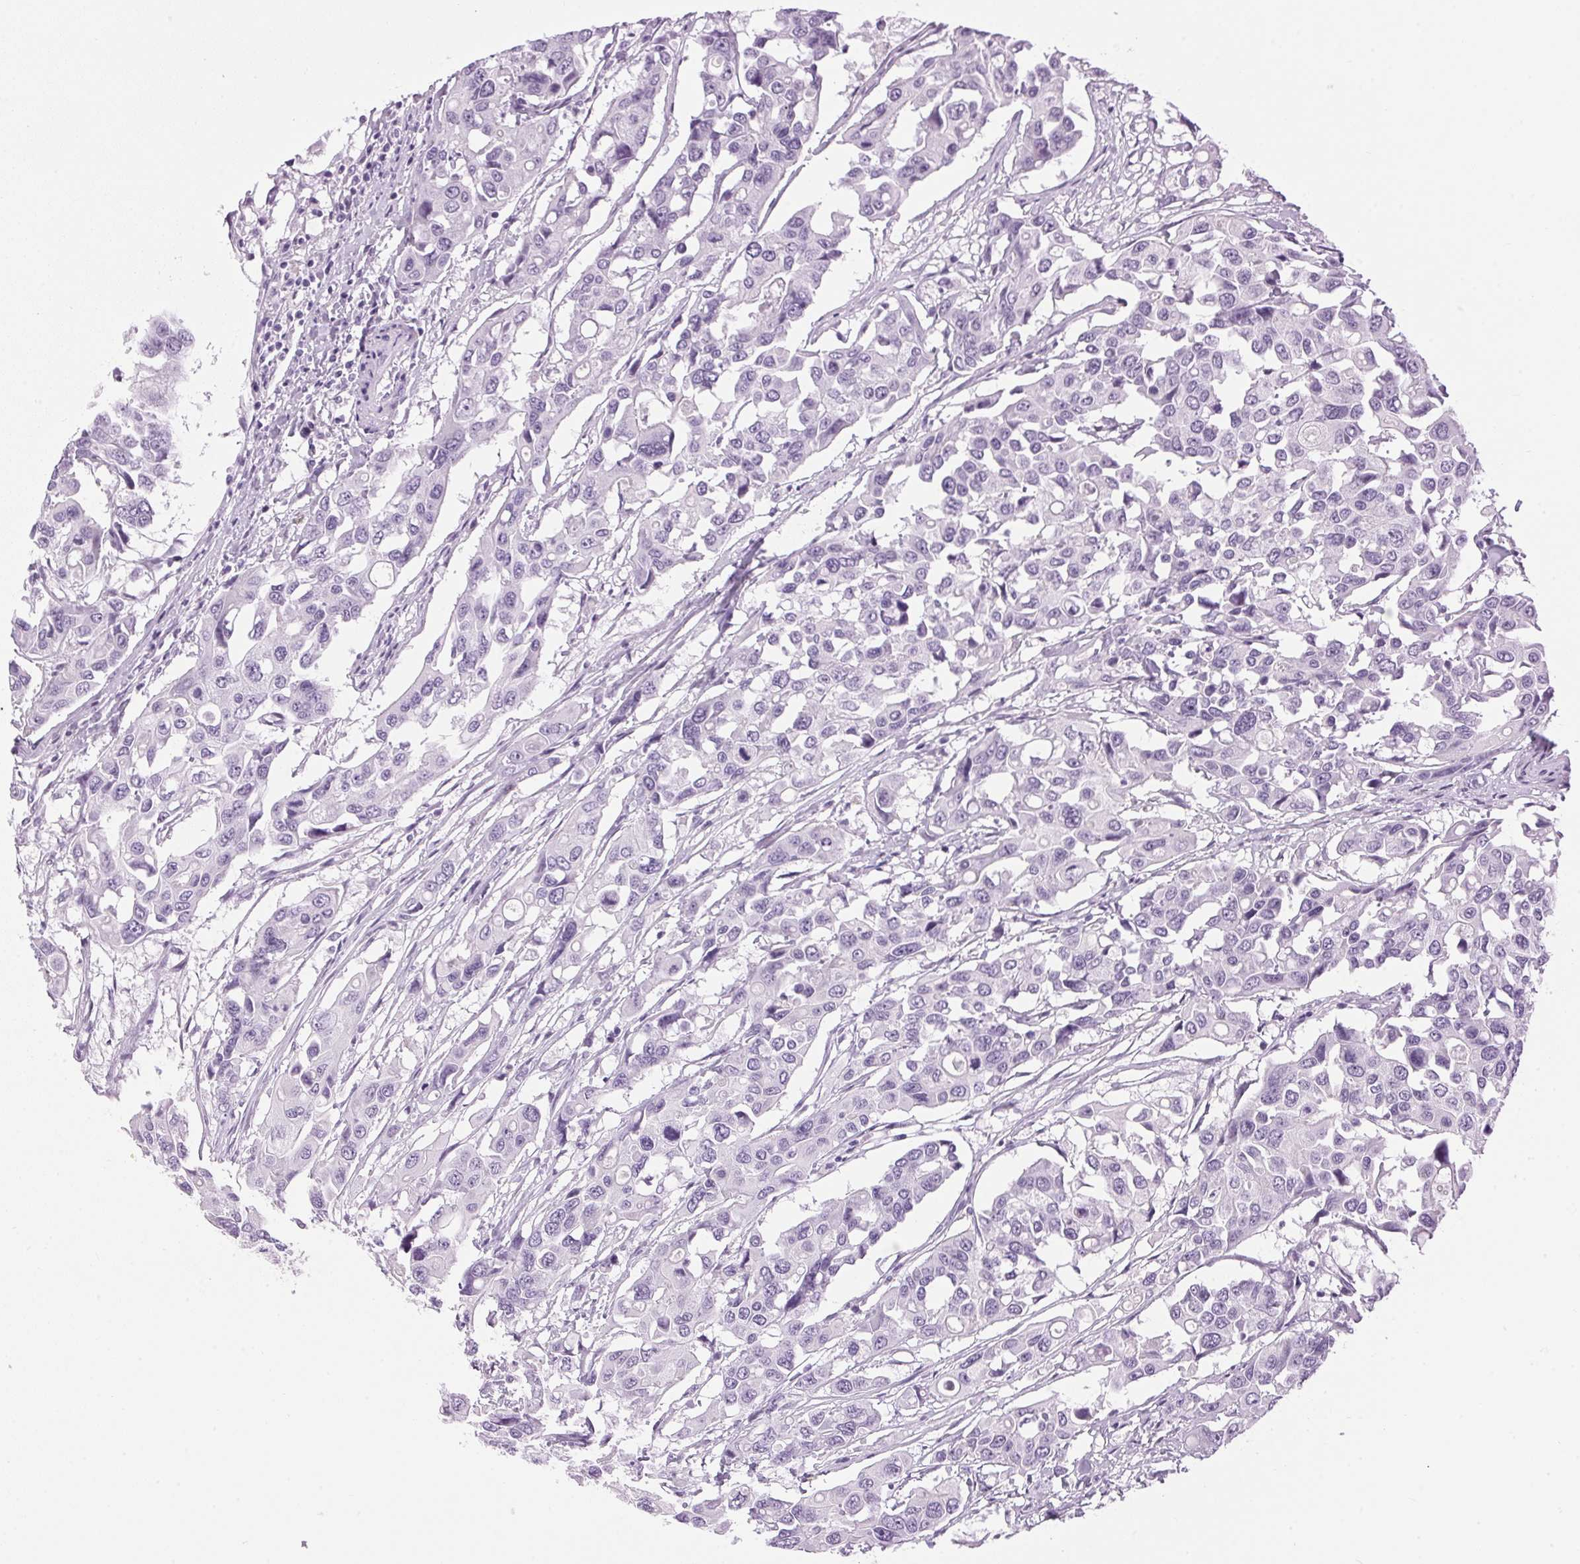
{"staining": {"intensity": "negative", "quantity": "none", "location": "none"}, "tissue": "colorectal cancer", "cell_type": "Tumor cells", "image_type": "cancer", "snomed": [{"axis": "morphology", "description": "Adenocarcinoma, NOS"}, {"axis": "topography", "description": "Colon"}], "caption": "A micrograph of colorectal adenocarcinoma stained for a protein exhibits no brown staining in tumor cells.", "gene": "SP7", "patient": {"sex": "male", "age": 77}}